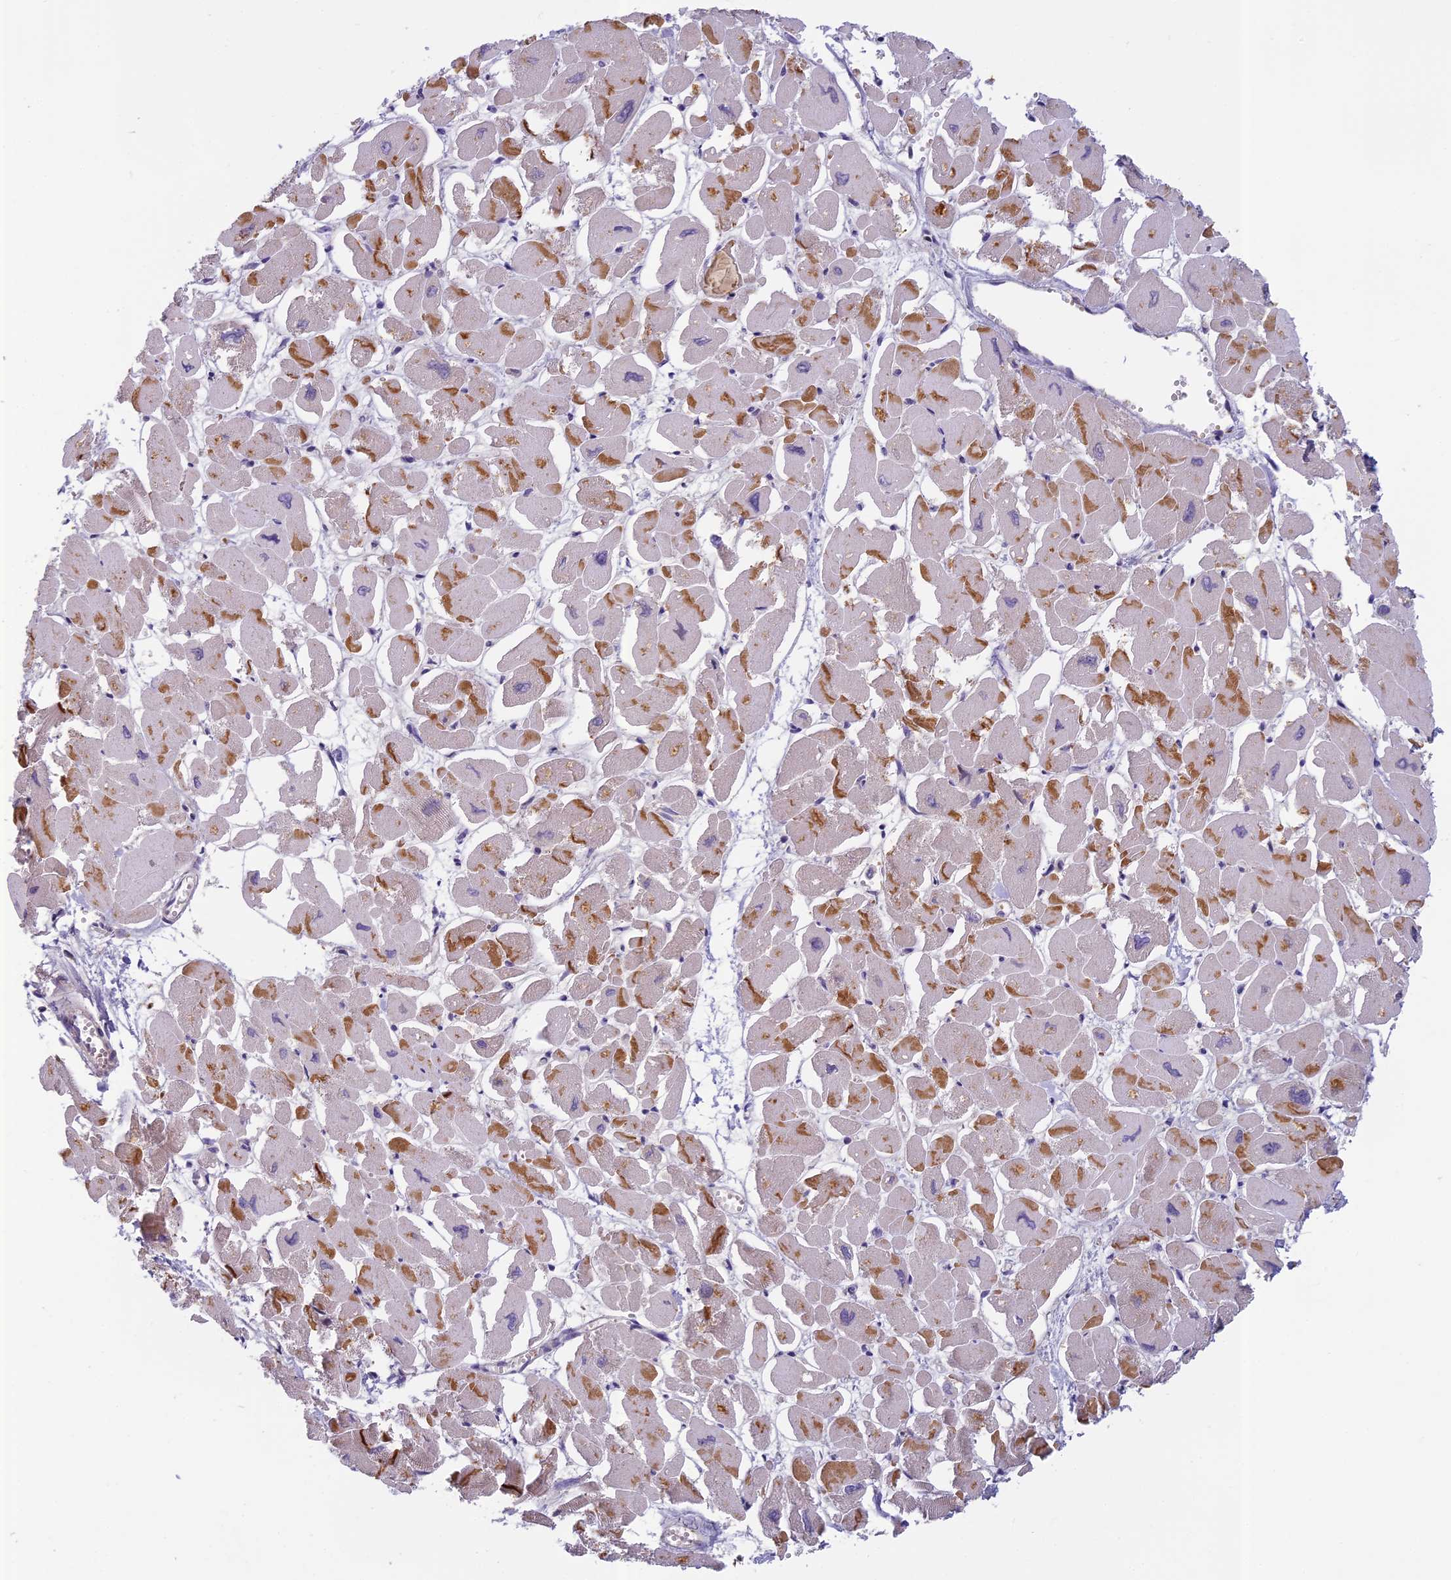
{"staining": {"intensity": "moderate", "quantity": "25%-75%", "location": "cytoplasmic/membranous"}, "tissue": "heart muscle", "cell_type": "Cardiomyocytes", "image_type": "normal", "snomed": [{"axis": "morphology", "description": "Normal tissue, NOS"}, {"axis": "topography", "description": "Heart"}], "caption": "IHC staining of benign heart muscle, which reveals medium levels of moderate cytoplasmic/membranous staining in approximately 25%-75% of cardiomyocytes indicating moderate cytoplasmic/membranous protein expression. The staining was performed using DAB (3,3'-diaminobenzidine) (brown) for protein detection and nuclei were counterstained in hematoxylin (blue).", "gene": "SEMA7A", "patient": {"sex": "male", "age": 54}}